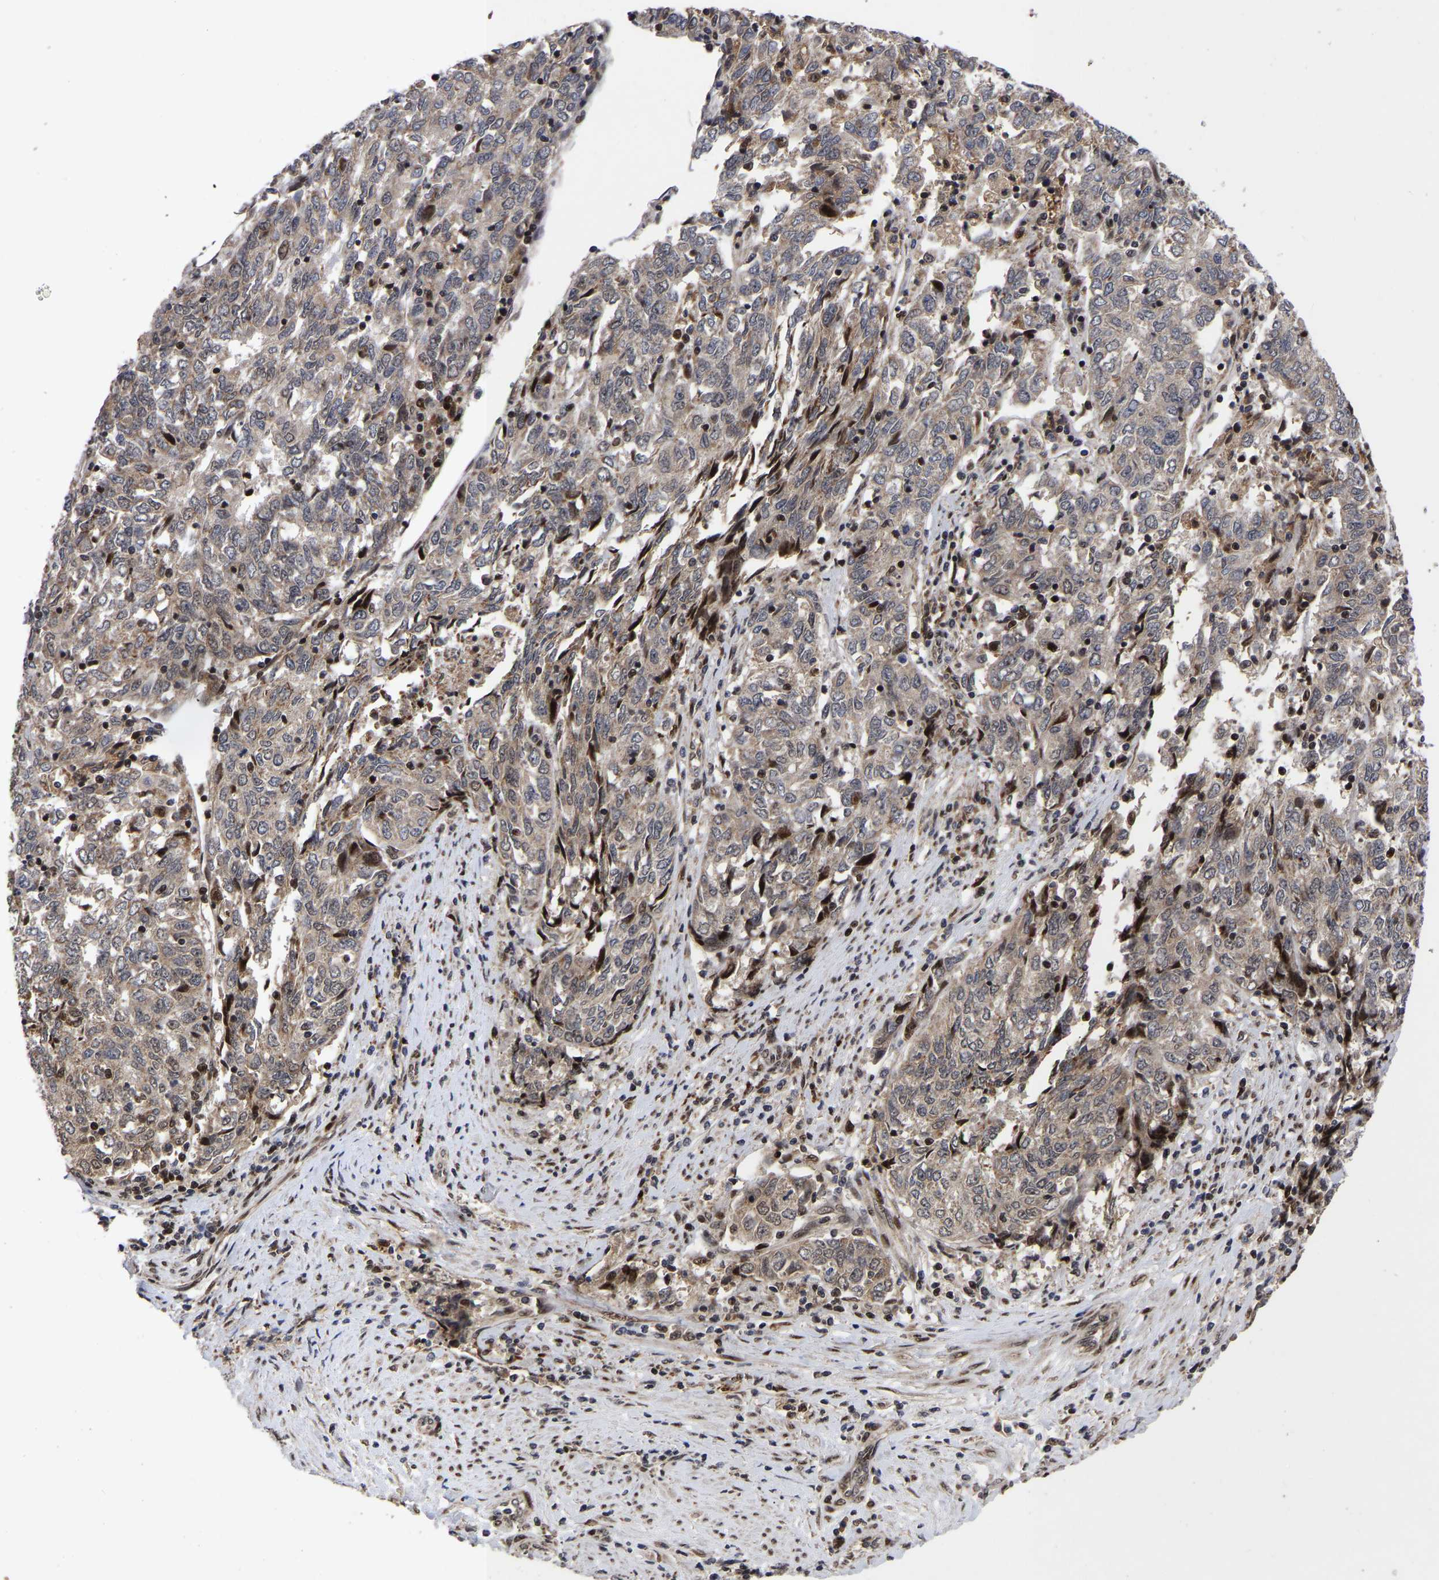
{"staining": {"intensity": "weak", "quantity": ">75%", "location": "cytoplasmic/membranous,nuclear"}, "tissue": "endometrial cancer", "cell_type": "Tumor cells", "image_type": "cancer", "snomed": [{"axis": "morphology", "description": "Adenocarcinoma, NOS"}, {"axis": "topography", "description": "Endometrium"}], "caption": "Tumor cells exhibit weak cytoplasmic/membranous and nuclear staining in approximately >75% of cells in endometrial cancer (adenocarcinoma). The staining was performed using DAB, with brown indicating positive protein expression. Nuclei are stained blue with hematoxylin.", "gene": "JUNB", "patient": {"sex": "female", "age": 80}}